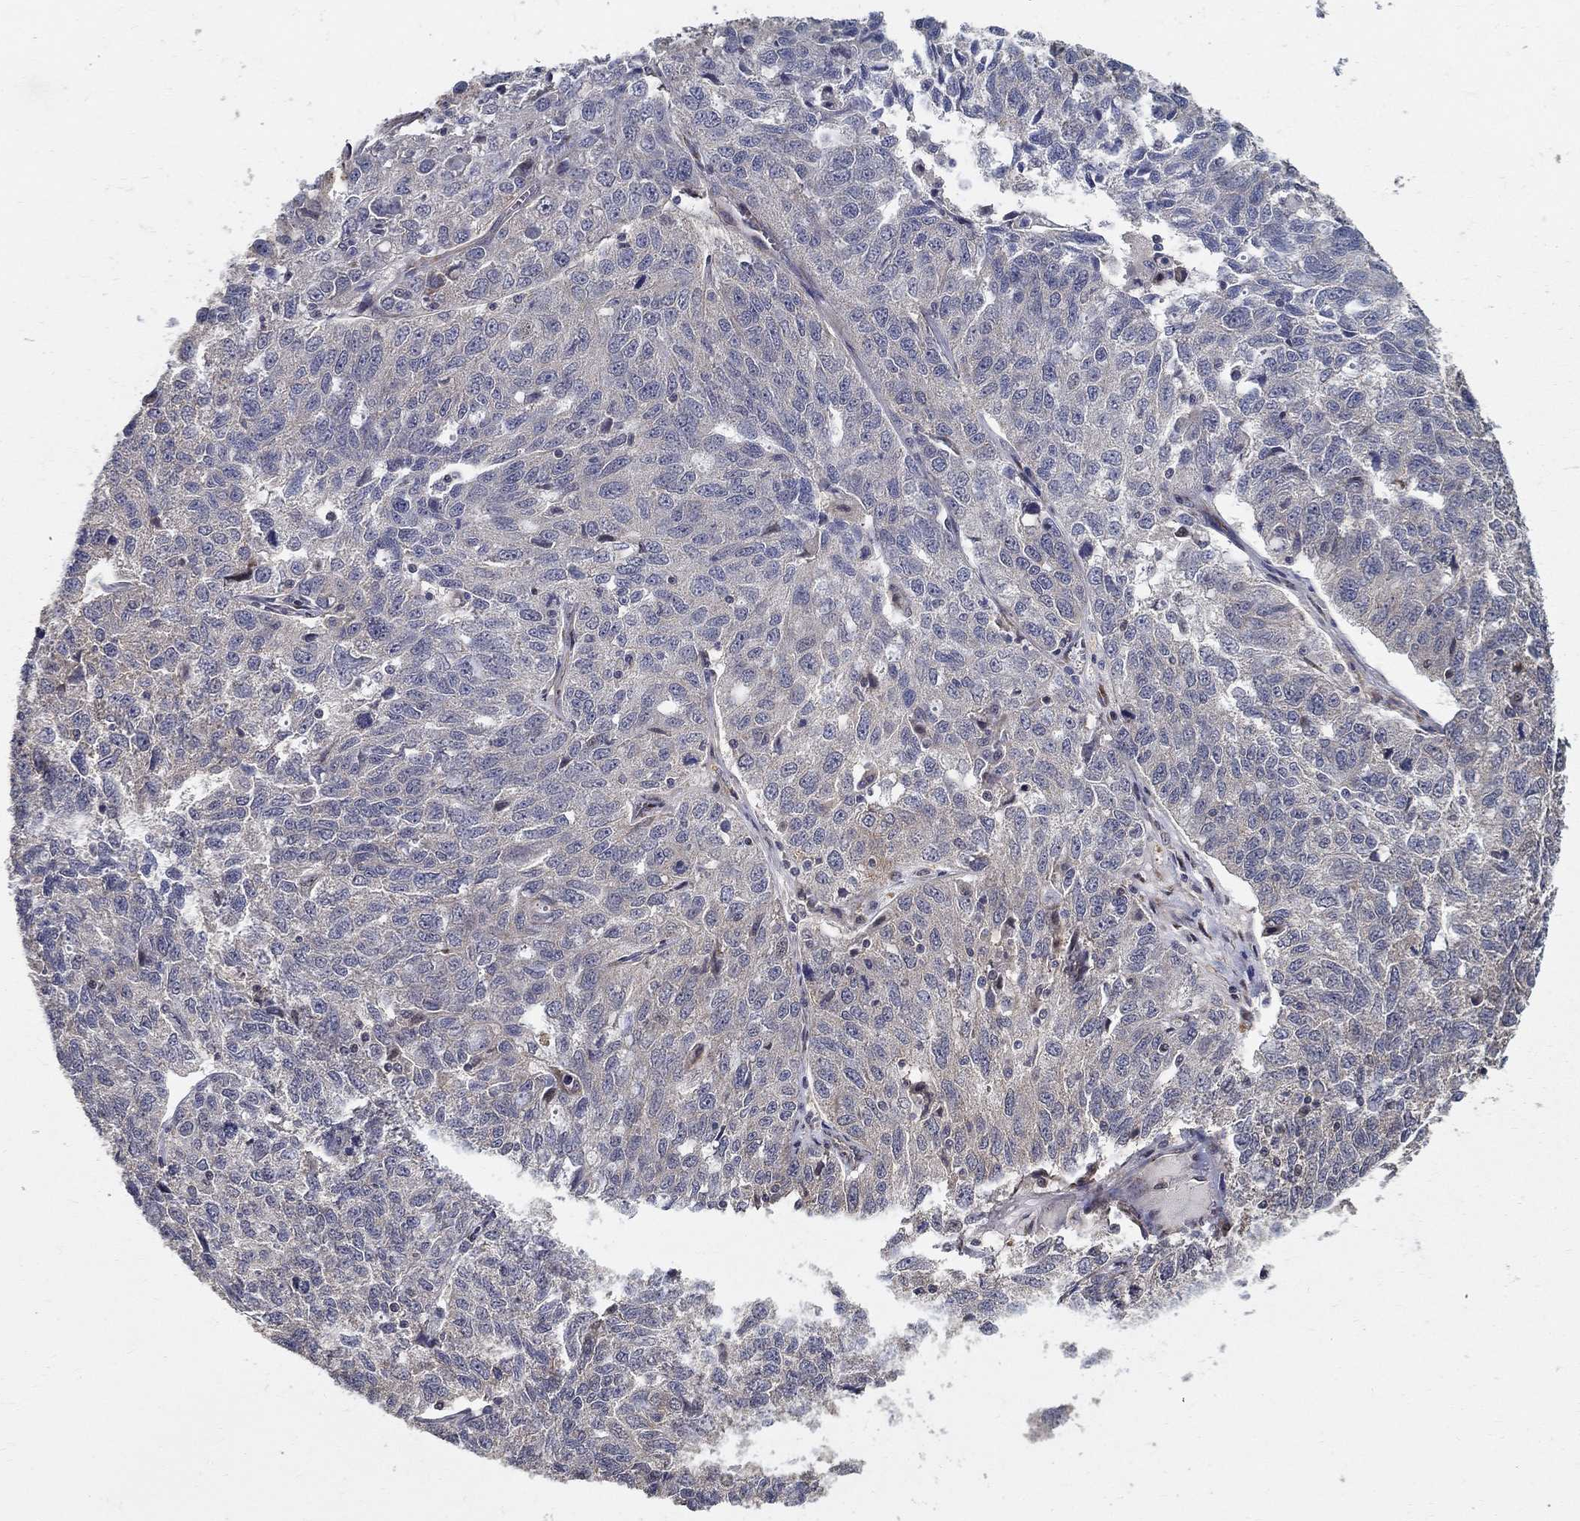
{"staining": {"intensity": "negative", "quantity": "none", "location": "none"}, "tissue": "ovarian cancer", "cell_type": "Tumor cells", "image_type": "cancer", "snomed": [{"axis": "morphology", "description": "Cystadenocarcinoma, serous, NOS"}, {"axis": "topography", "description": "Ovary"}], "caption": "IHC of human ovarian serous cystadenocarcinoma shows no staining in tumor cells.", "gene": "ZNF594", "patient": {"sex": "female", "age": 71}}